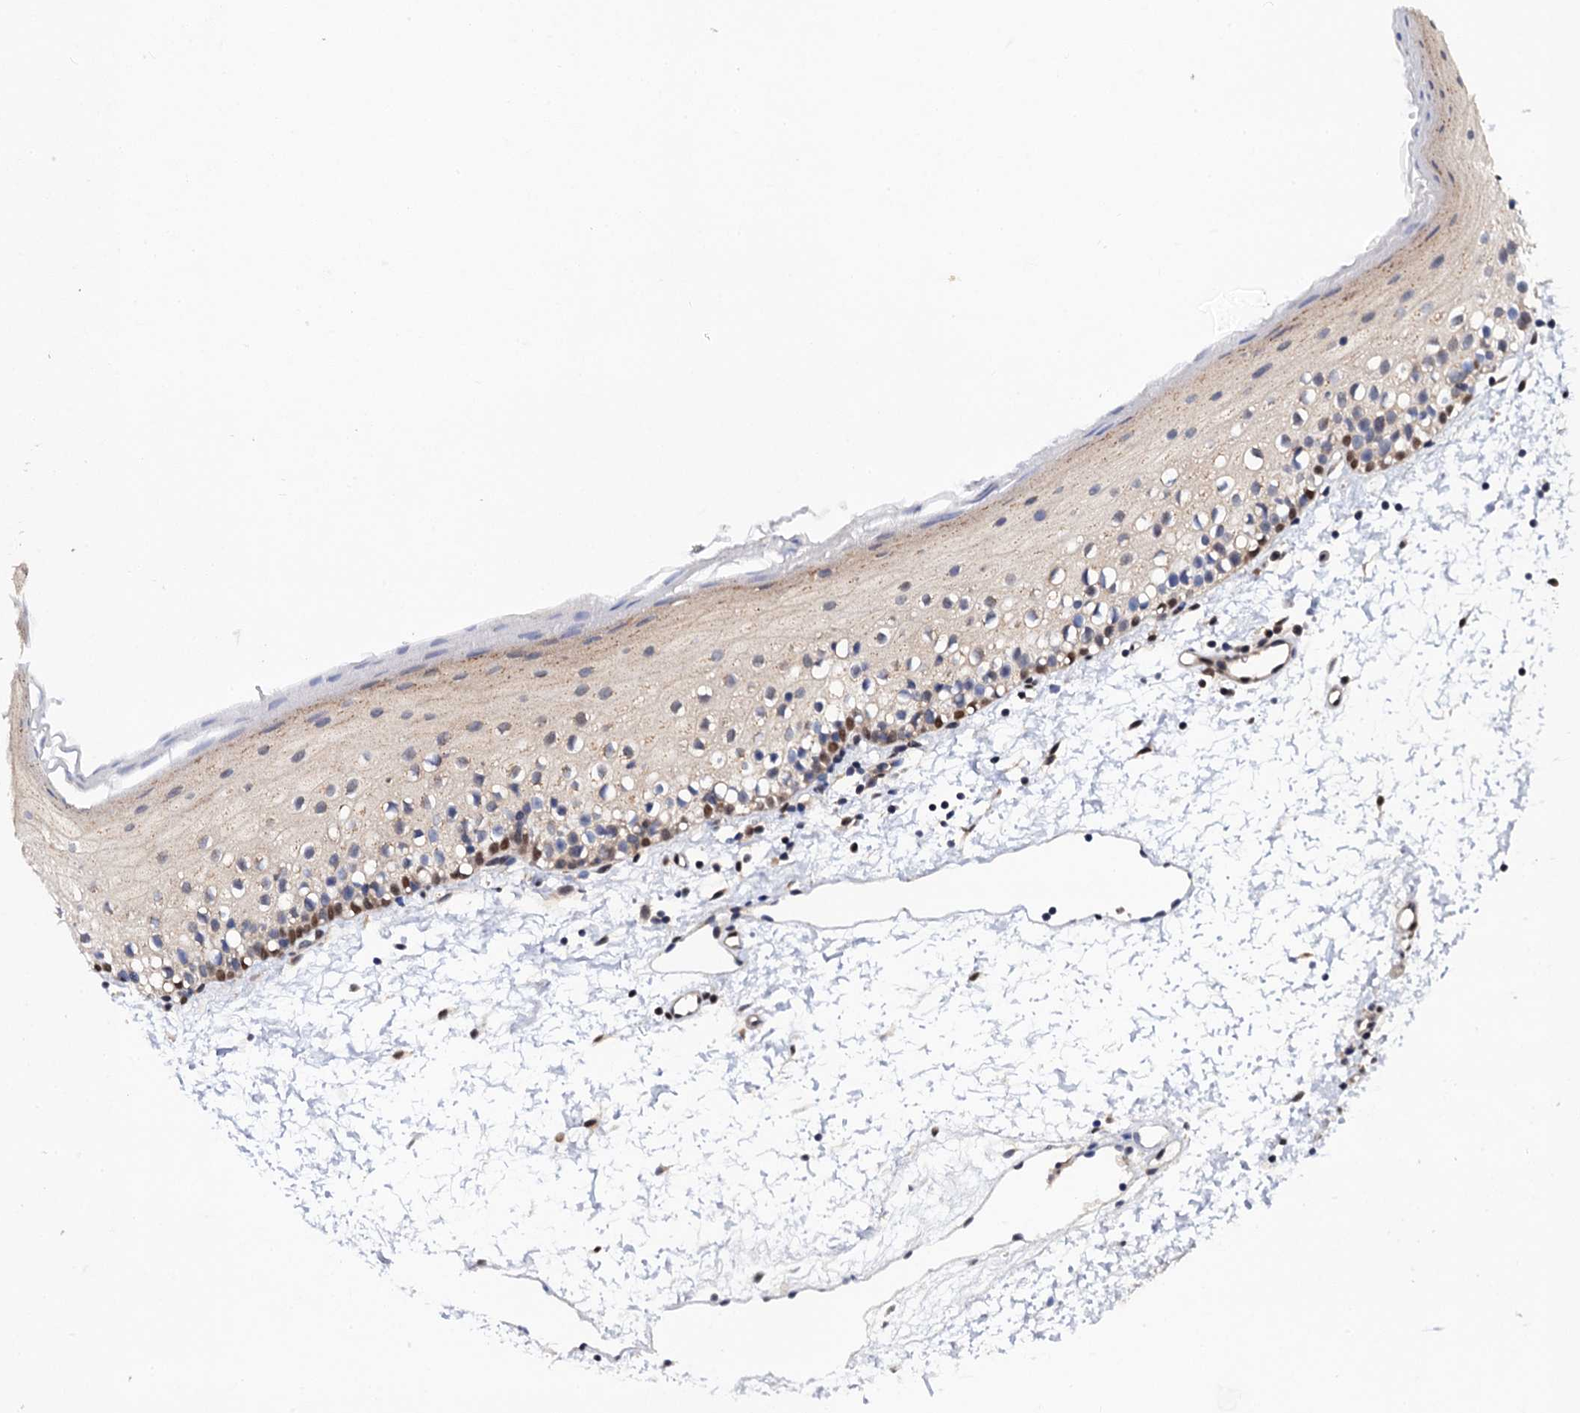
{"staining": {"intensity": "moderate", "quantity": "25%-75%", "location": "cytoplasmic/membranous,nuclear"}, "tissue": "oral mucosa", "cell_type": "Squamous epithelial cells", "image_type": "normal", "snomed": [{"axis": "morphology", "description": "Normal tissue, NOS"}, {"axis": "topography", "description": "Oral tissue"}], "caption": "Squamous epithelial cells demonstrate medium levels of moderate cytoplasmic/membranous,nuclear staining in about 25%-75% of cells in benign human oral mucosa. Nuclei are stained in blue.", "gene": "MIER2", "patient": {"sex": "male", "age": 28}}